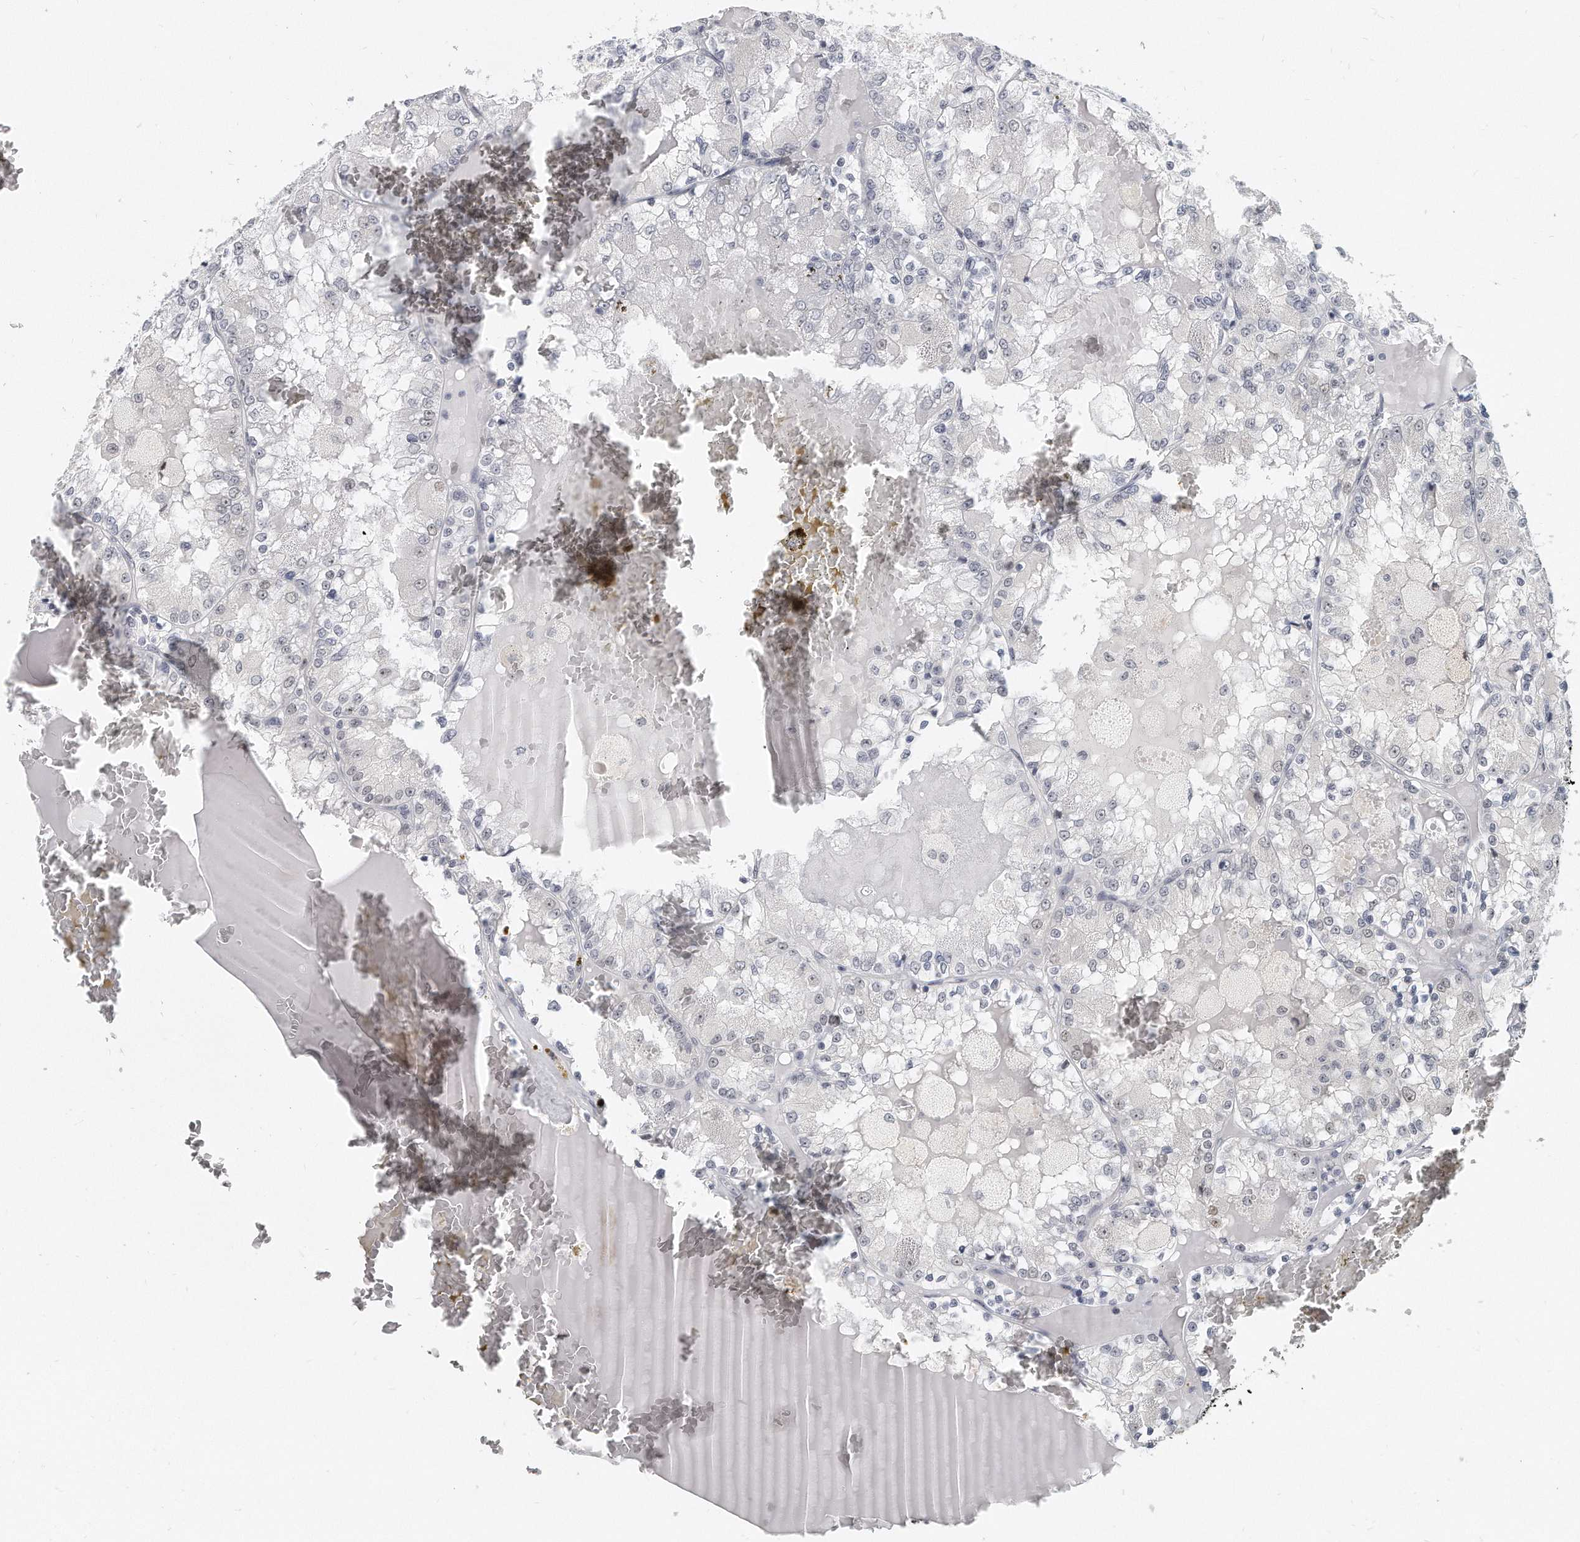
{"staining": {"intensity": "negative", "quantity": "none", "location": "none"}, "tissue": "renal cancer", "cell_type": "Tumor cells", "image_type": "cancer", "snomed": [{"axis": "morphology", "description": "Adenocarcinoma, NOS"}, {"axis": "topography", "description": "Kidney"}], "caption": "Tumor cells are negative for protein expression in human renal cancer (adenocarcinoma). (Brightfield microscopy of DAB immunohistochemistry (IHC) at high magnification).", "gene": "TFCP2L1", "patient": {"sex": "female", "age": 56}}